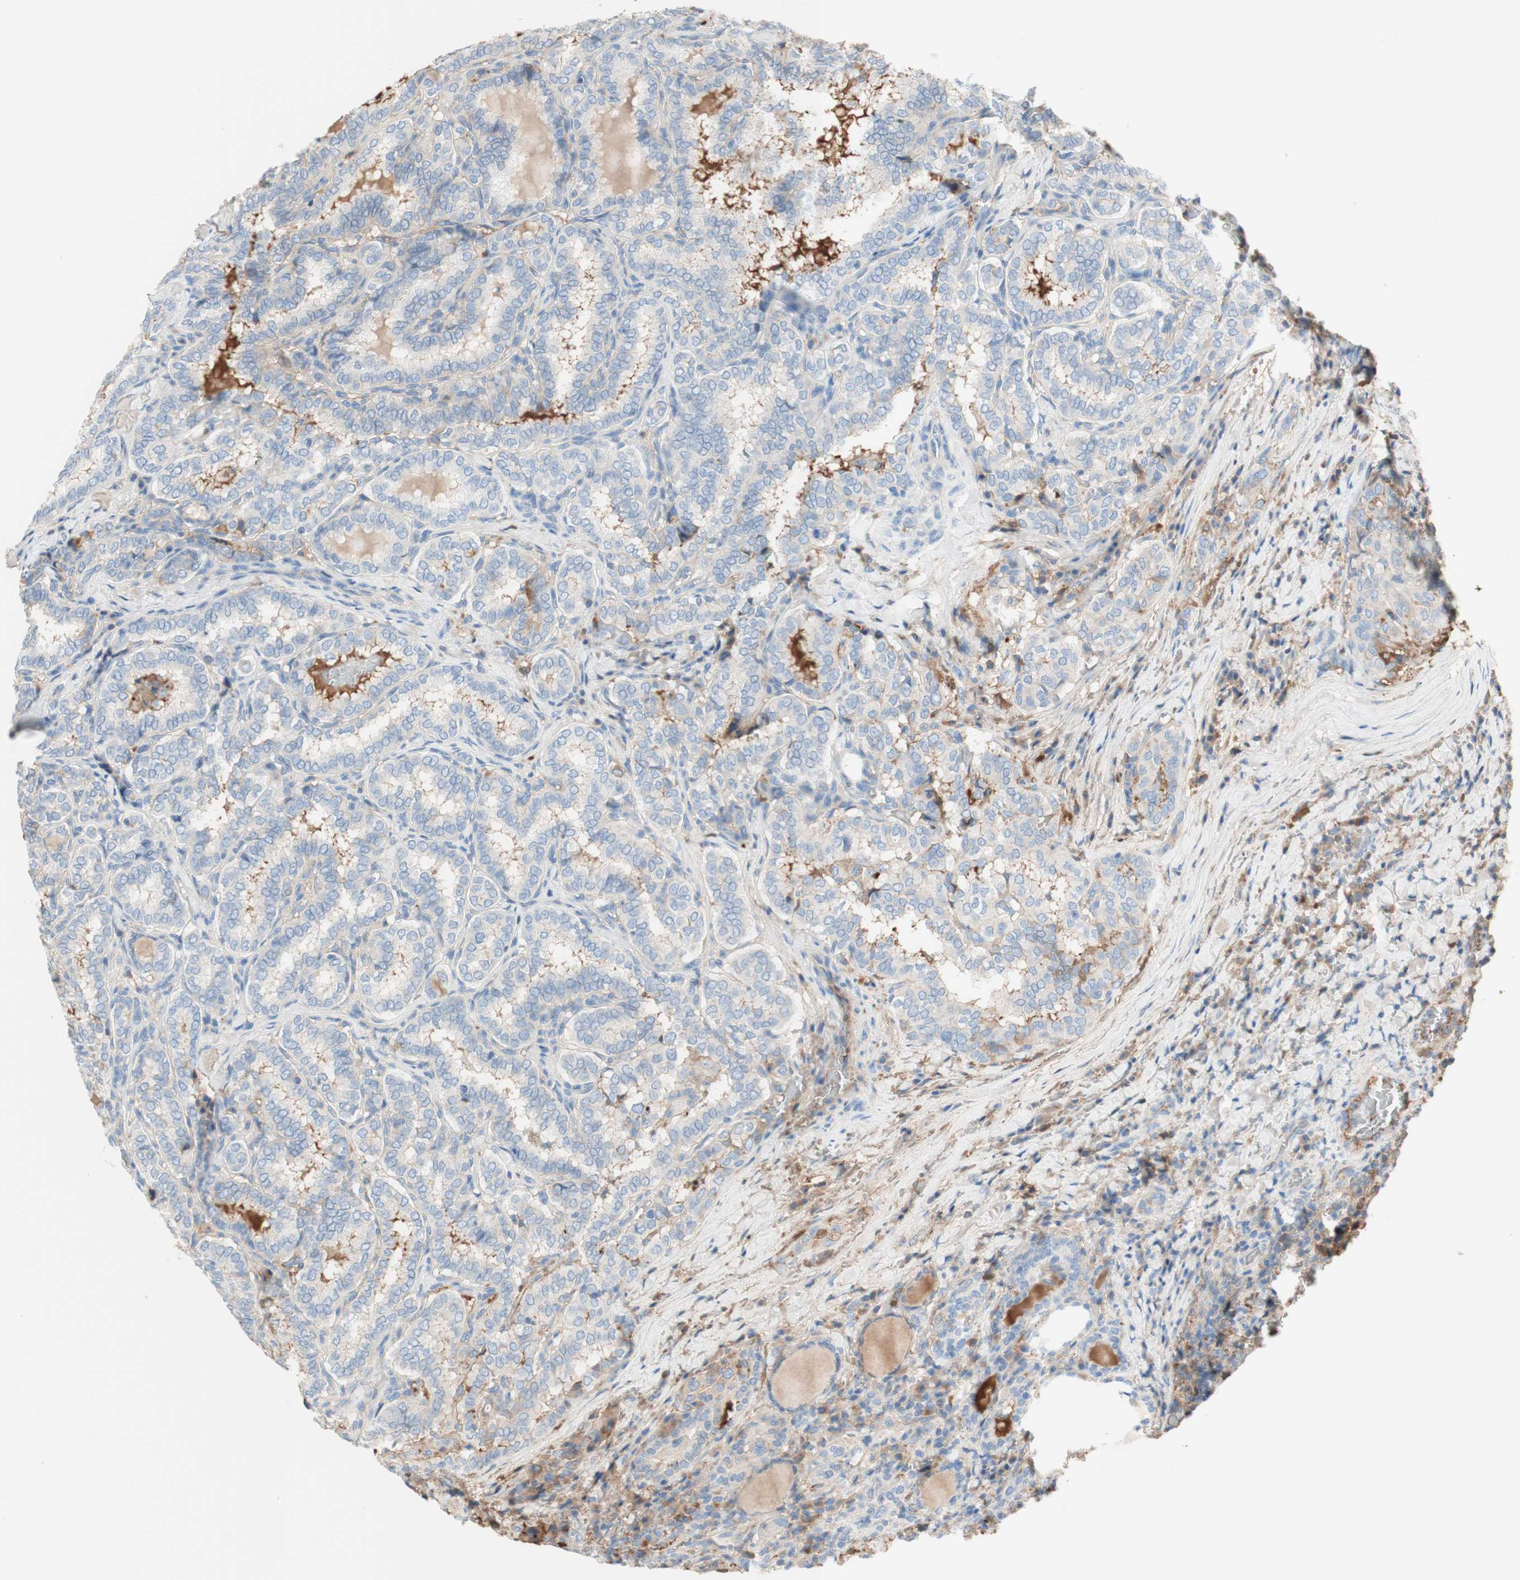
{"staining": {"intensity": "negative", "quantity": "none", "location": "none"}, "tissue": "thyroid cancer", "cell_type": "Tumor cells", "image_type": "cancer", "snomed": [{"axis": "morphology", "description": "Normal tissue, NOS"}, {"axis": "morphology", "description": "Papillary adenocarcinoma, NOS"}, {"axis": "topography", "description": "Thyroid gland"}], "caption": "Tumor cells show no significant positivity in thyroid cancer.", "gene": "KNG1", "patient": {"sex": "female", "age": 30}}